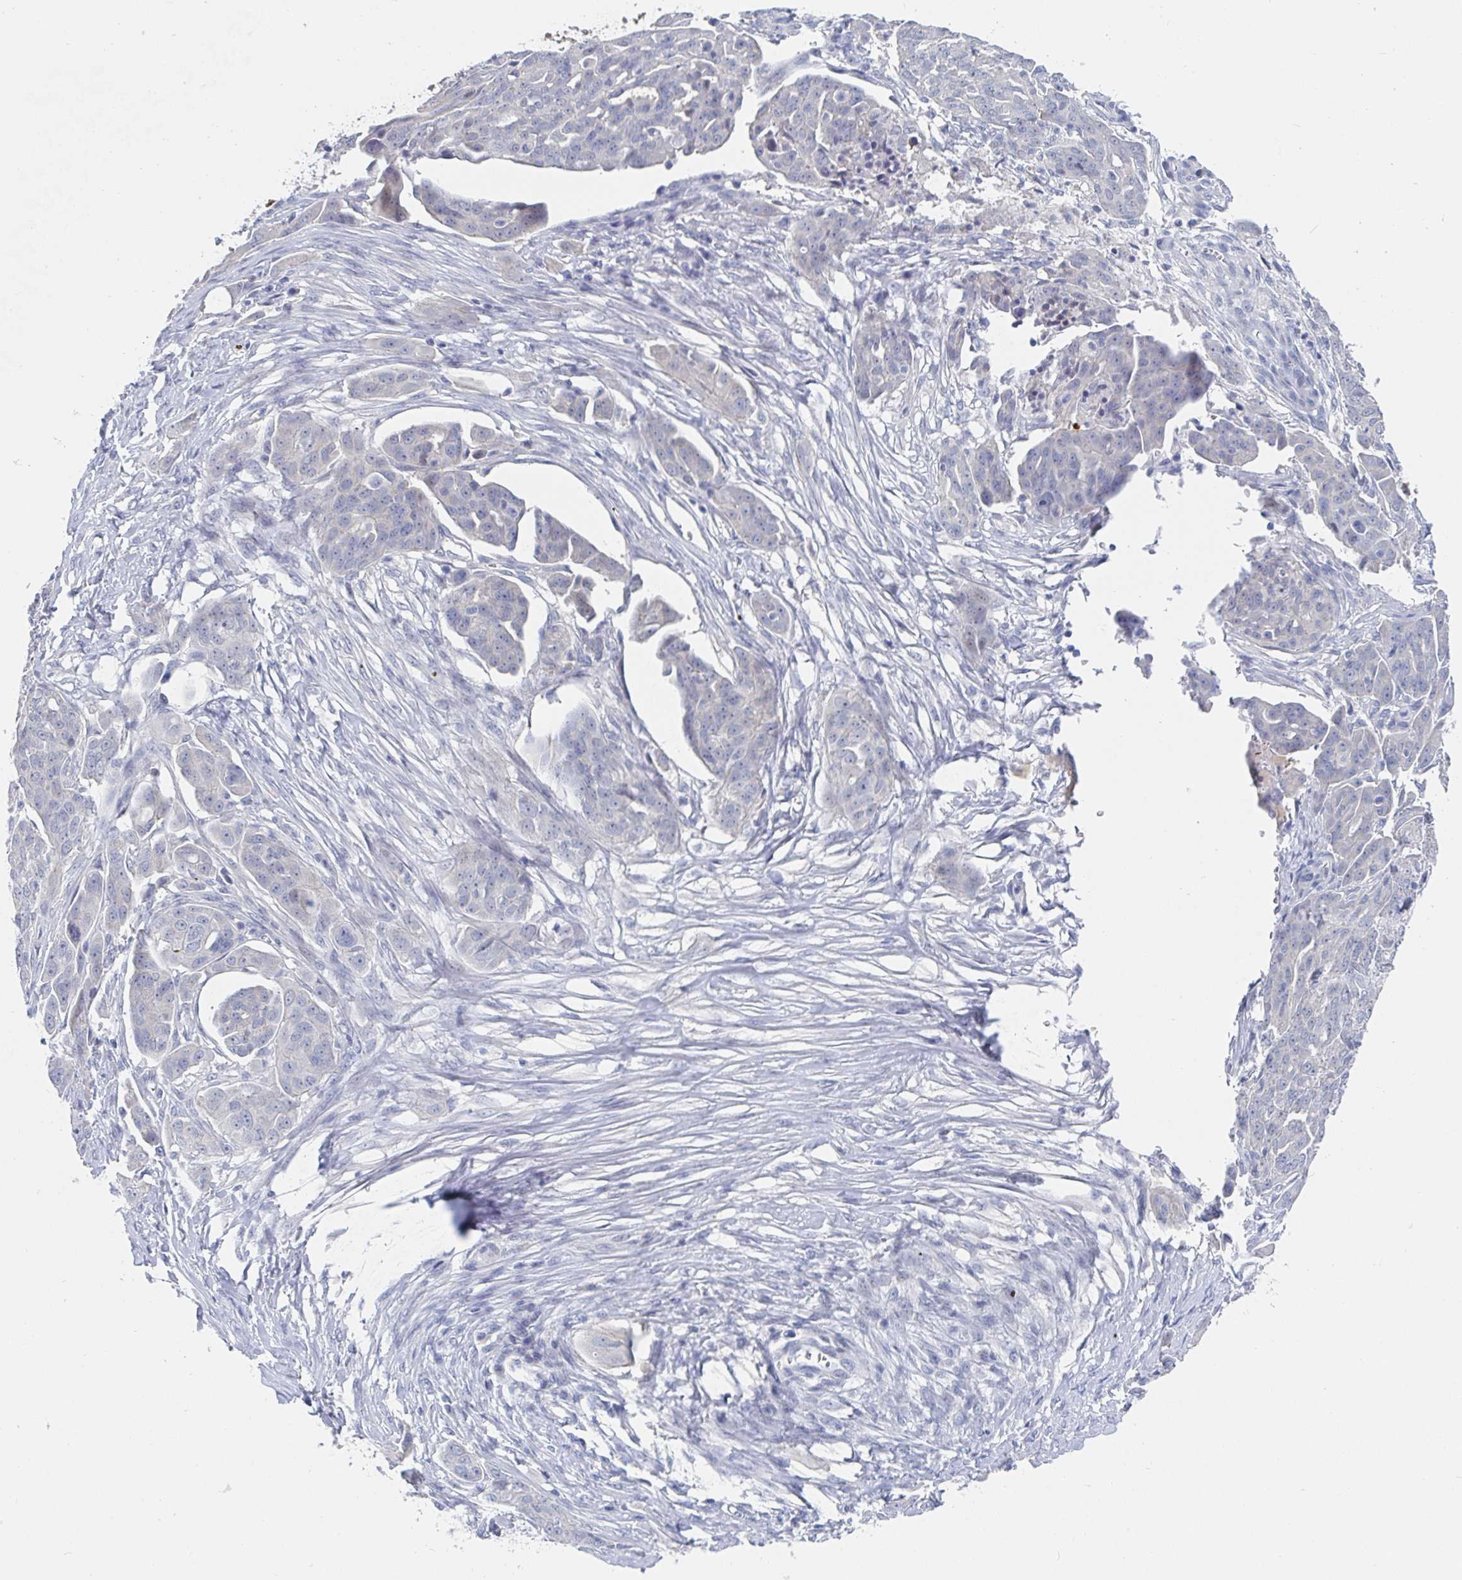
{"staining": {"intensity": "negative", "quantity": "none", "location": "none"}, "tissue": "ovarian cancer", "cell_type": "Tumor cells", "image_type": "cancer", "snomed": [{"axis": "morphology", "description": "Carcinoma, endometroid"}, {"axis": "topography", "description": "Ovary"}], "caption": "A high-resolution photomicrograph shows immunohistochemistry staining of endometroid carcinoma (ovarian), which exhibits no significant expression in tumor cells. The staining was performed using DAB to visualize the protein expression in brown, while the nuclei were stained in blue with hematoxylin (Magnification: 20x).", "gene": "ZNF430", "patient": {"sex": "female", "age": 70}}